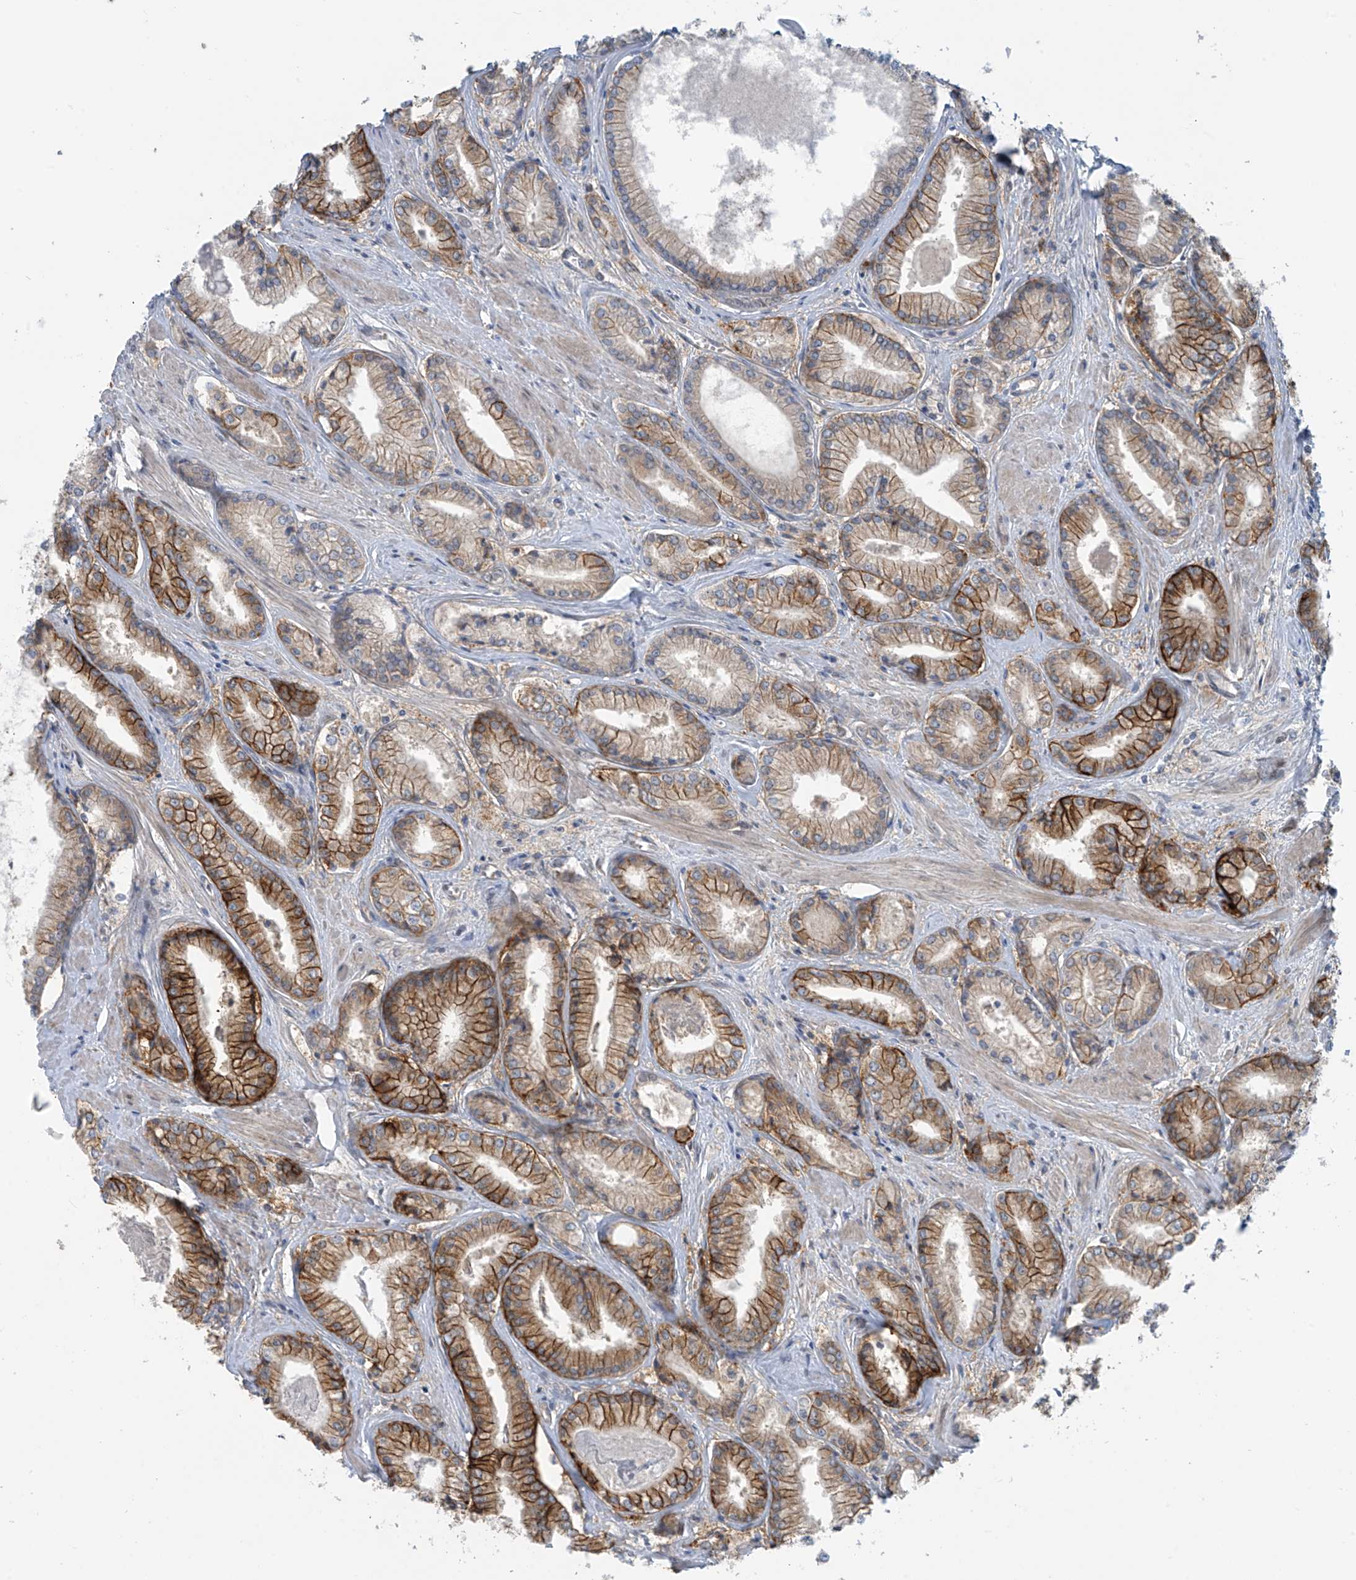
{"staining": {"intensity": "moderate", "quantity": ">75%", "location": "cytoplasmic/membranous"}, "tissue": "prostate cancer", "cell_type": "Tumor cells", "image_type": "cancer", "snomed": [{"axis": "morphology", "description": "Adenocarcinoma, Low grade"}, {"axis": "topography", "description": "Prostate"}], "caption": "Immunohistochemical staining of human prostate cancer (low-grade adenocarcinoma) demonstrates medium levels of moderate cytoplasmic/membranous protein expression in approximately >75% of tumor cells. (DAB (3,3'-diaminobenzidine) = brown stain, brightfield microscopy at high magnification).", "gene": "FSD1L", "patient": {"sex": "male", "age": 60}}